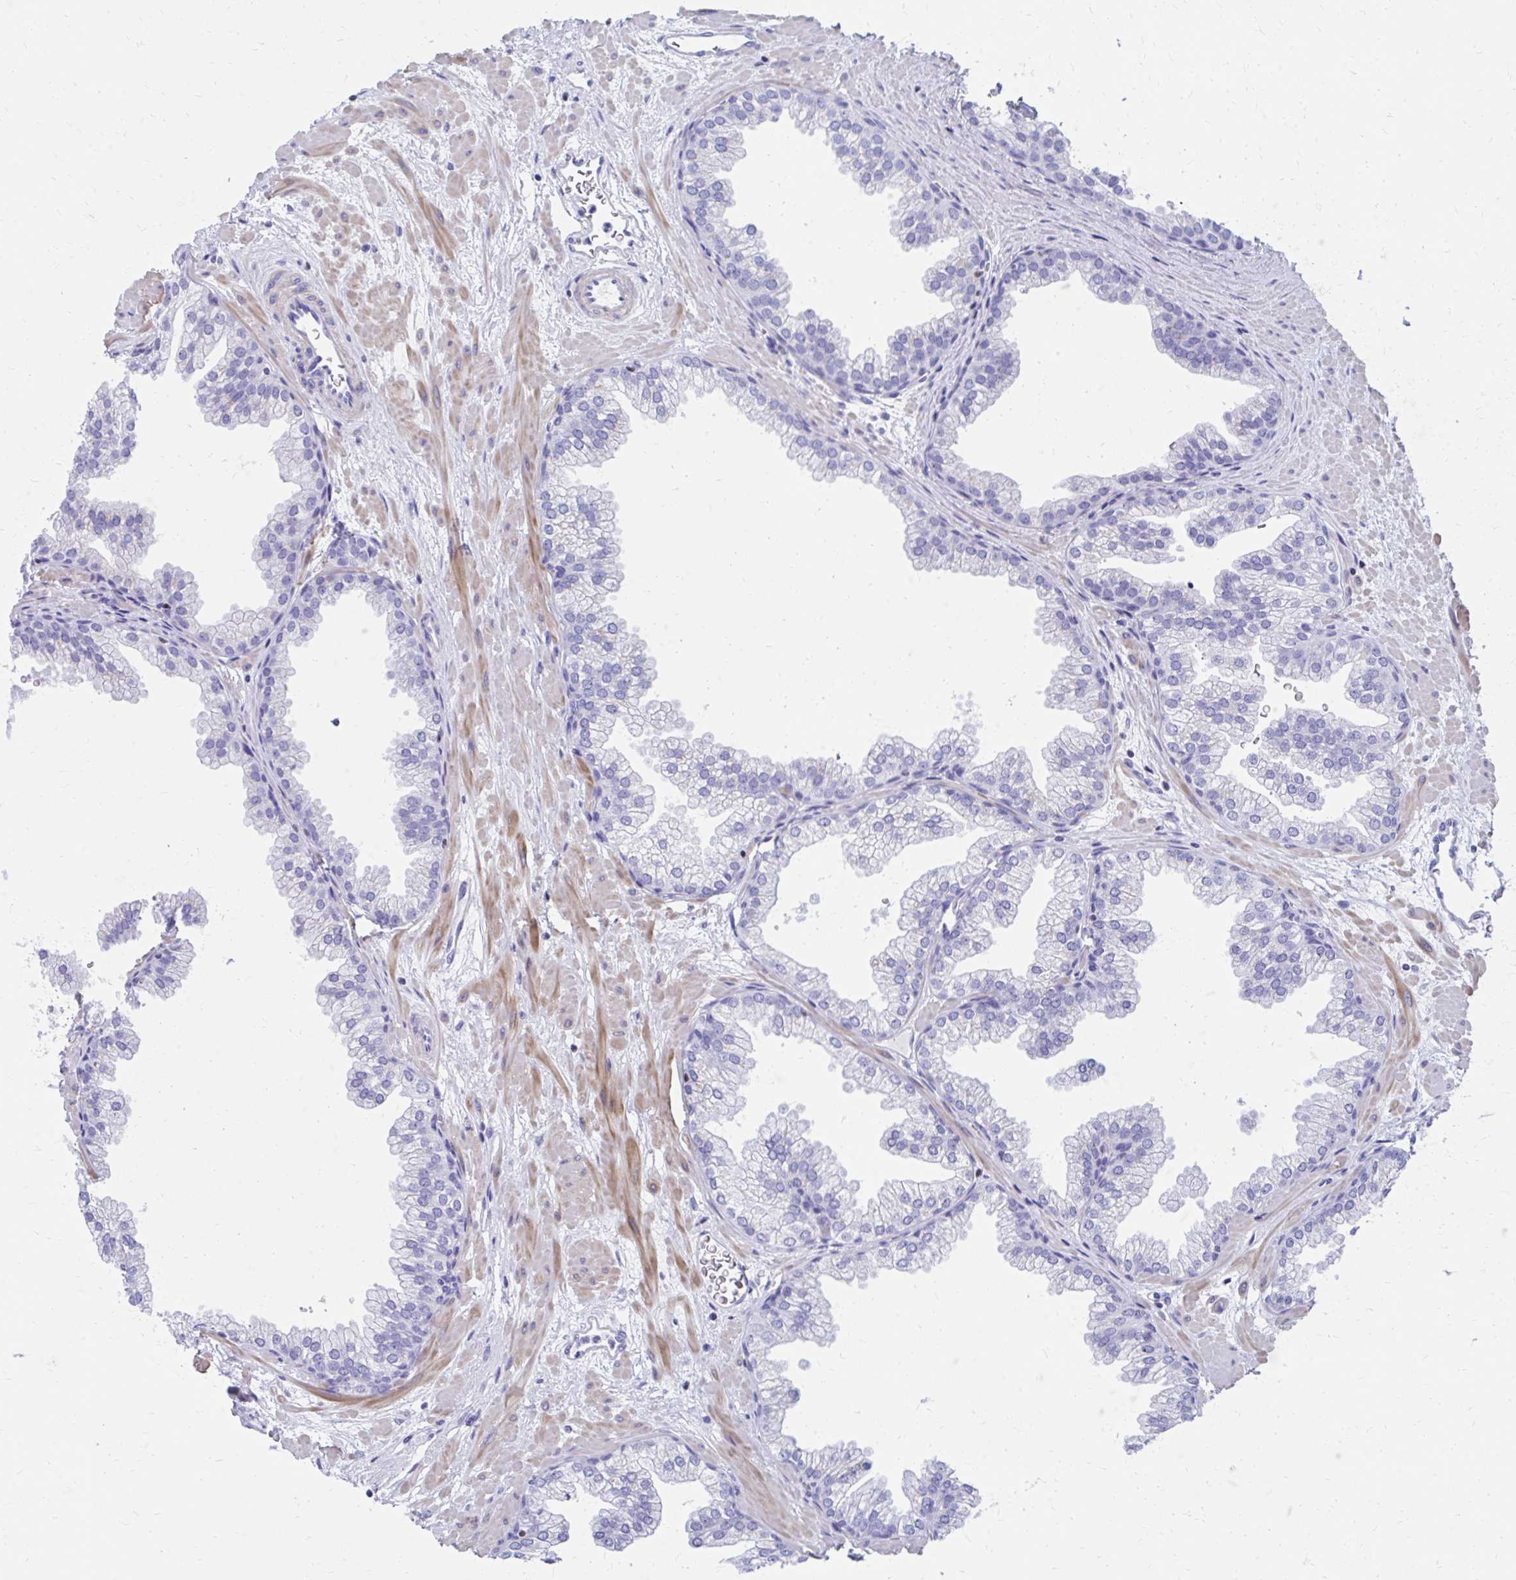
{"staining": {"intensity": "negative", "quantity": "none", "location": "none"}, "tissue": "prostate", "cell_type": "Glandular cells", "image_type": "normal", "snomed": [{"axis": "morphology", "description": "Normal tissue, NOS"}, {"axis": "topography", "description": "Prostate"}], "caption": "Image shows no significant protein positivity in glandular cells of normal prostate. (Stains: DAB immunohistochemistry (IHC) with hematoxylin counter stain, Microscopy: brightfield microscopy at high magnification).", "gene": "RUNX3", "patient": {"sex": "male", "age": 37}}